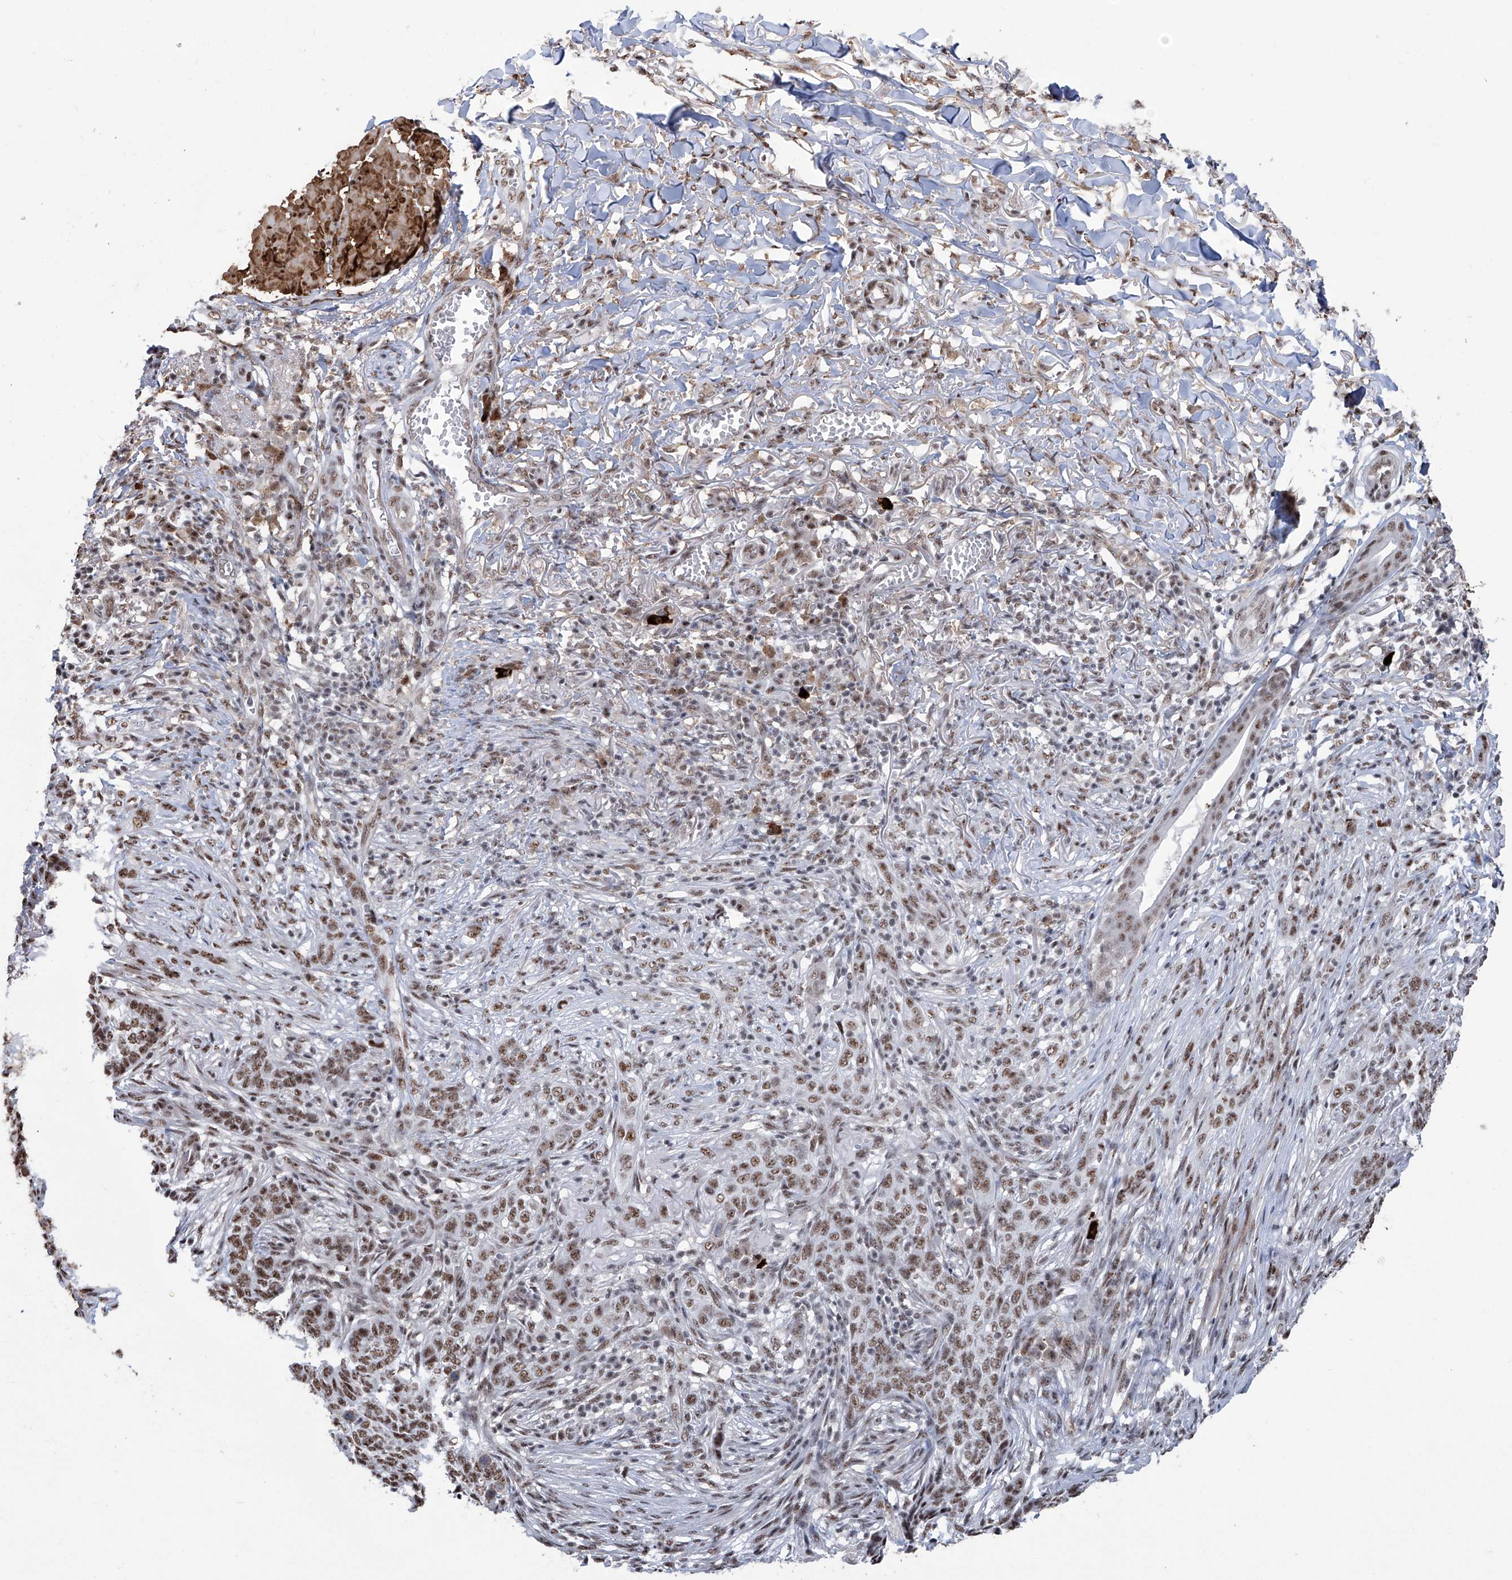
{"staining": {"intensity": "moderate", "quantity": ">75%", "location": "nuclear"}, "tissue": "skin cancer", "cell_type": "Tumor cells", "image_type": "cancer", "snomed": [{"axis": "morphology", "description": "Basal cell carcinoma"}, {"axis": "topography", "description": "Skin"}], "caption": "Skin cancer stained with a protein marker displays moderate staining in tumor cells.", "gene": "FBXL4", "patient": {"sex": "male", "age": 85}}